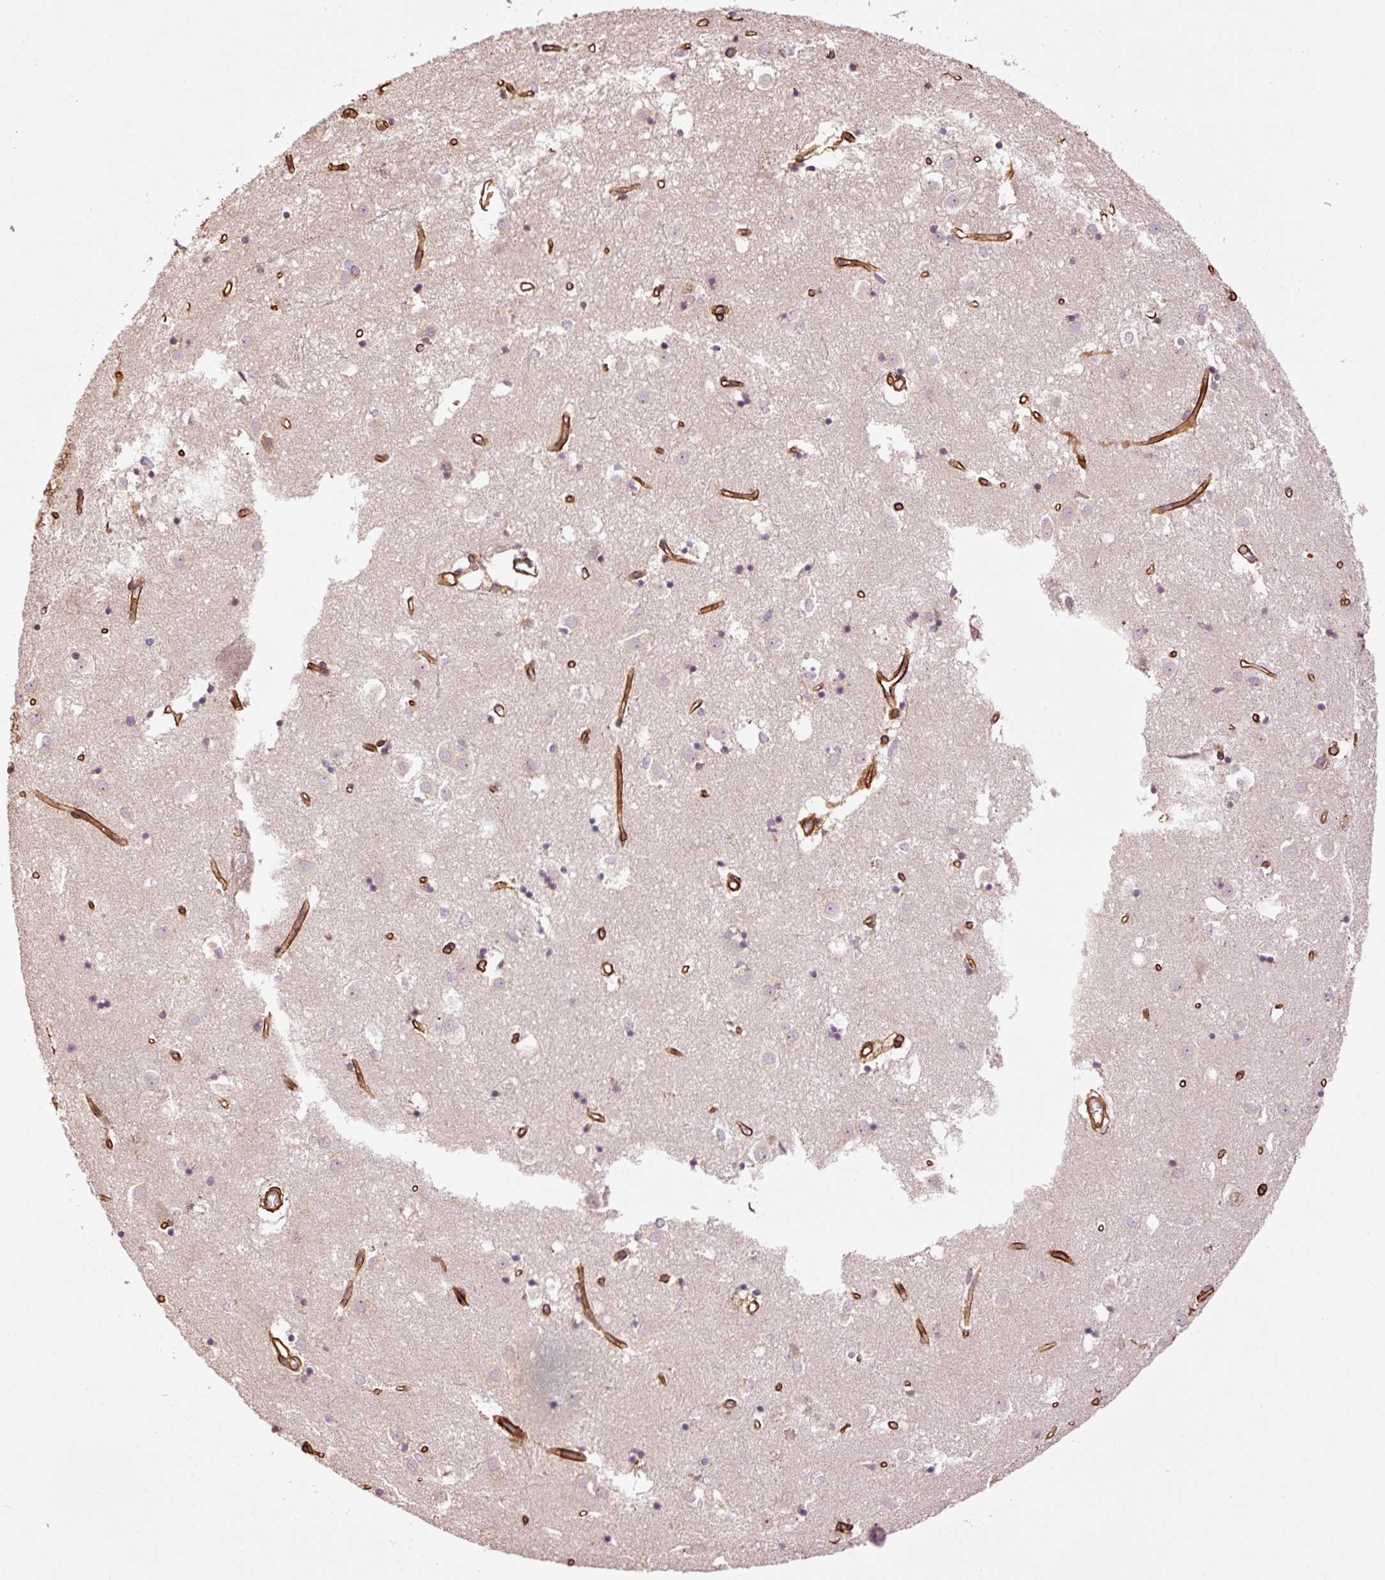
{"staining": {"intensity": "weak", "quantity": "25%-75%", "location": "cytoplasmic/membranous"}, "tissue": "caudate", "cell_type": "Glial cells", "image_type": "normal", "snomed": [{"axis": "morphology", "description": "Normal tissue, NOS"}, {"axis": "topography", "description": "Lateral ventricle wall"}], "caption": "Brown immunohistochemical staining in benign caudate demonstrates weak cytoplasmic/membranous expression in about 25%-75% of glial cells.", "gene": "NID2", "patient": {"sex": "male", "age": 70}}